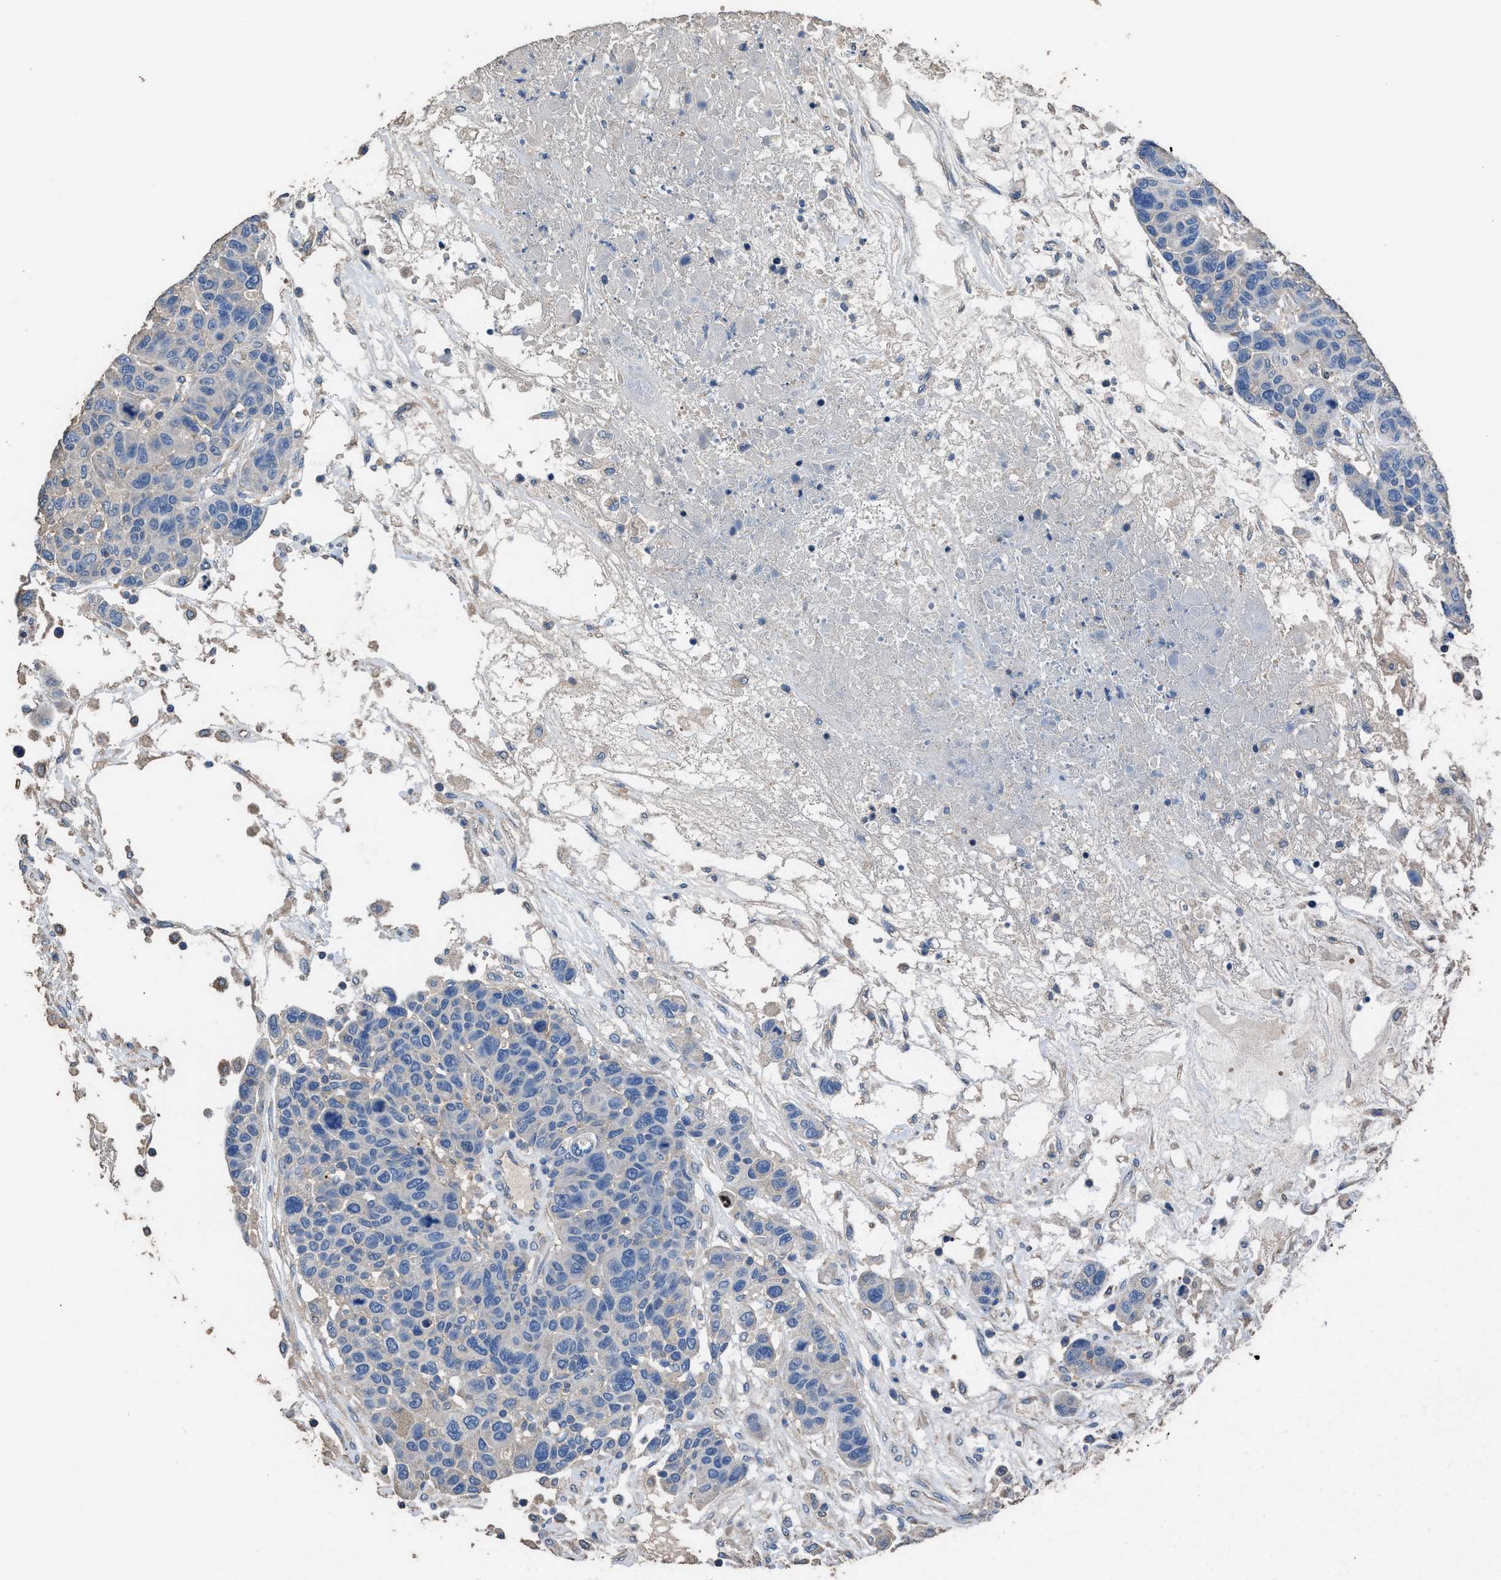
{"staining": {"intensity": "negative", "quantity": "none", "location": "none"}, "tissue": "breast cancer", "cell_type": "Tumor cells", "image_type": "cancer", "snomed": [{"axis": "morphology", "description": "Duct carcinoma"}, {"axis": "topography", "description": "Breast"}], "caption": "Tumor cells show no significant protein positivity in breast cancer (infiltrating ductal carcinoma).", "gene": "ITSN1", "patient": {"sex": "female", "age": 37}}